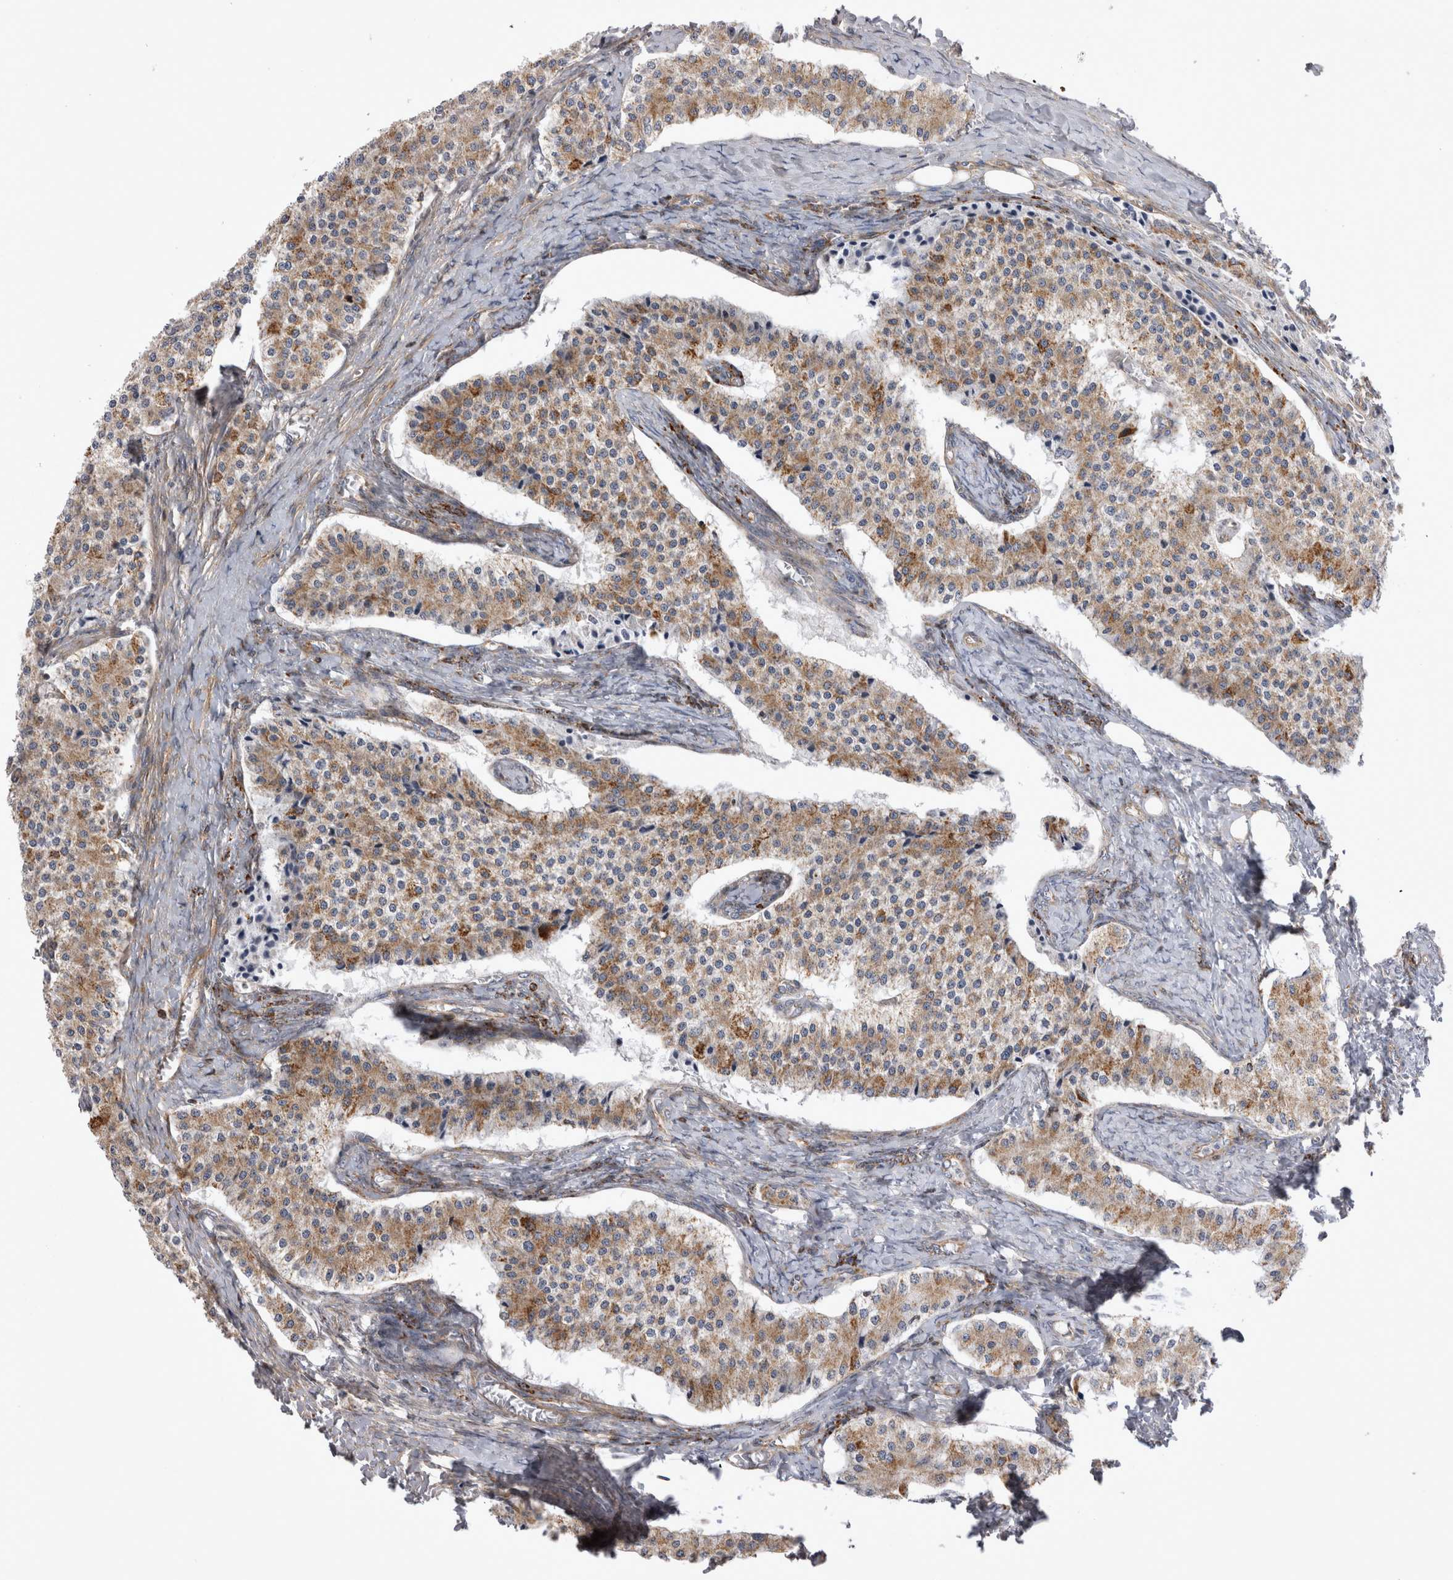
{"staining": {"intensity": "moderate", "quantity": ">75%", "location": "cytoplasmic/membranous"}, "tissue": "carcinoid", "cell_type": "Tumor cells", "image_type": "cancer", "snomed": [{"axis": "morphology", "description": "Carcinoid, malignant, NOS"}, {"axis": "topography", "description": "Colon"}], "caption": "Immunohistochemistry (IHC) staining of carcinoid (malignant), which reveals medium levels of moderate cytoplasmic/membranous positivity in approximately >75% of tumor cells indicating moderate cytoplasmic/membranous protein positivity. The staining was performed using DAB (3,3'-diaminobenzidine) (brown) for protein detection and nuclei were counterstained in hematoxylin (blue).", "gene": "TSPOAP1", "patient": {"sex": "female", "age": 52}}